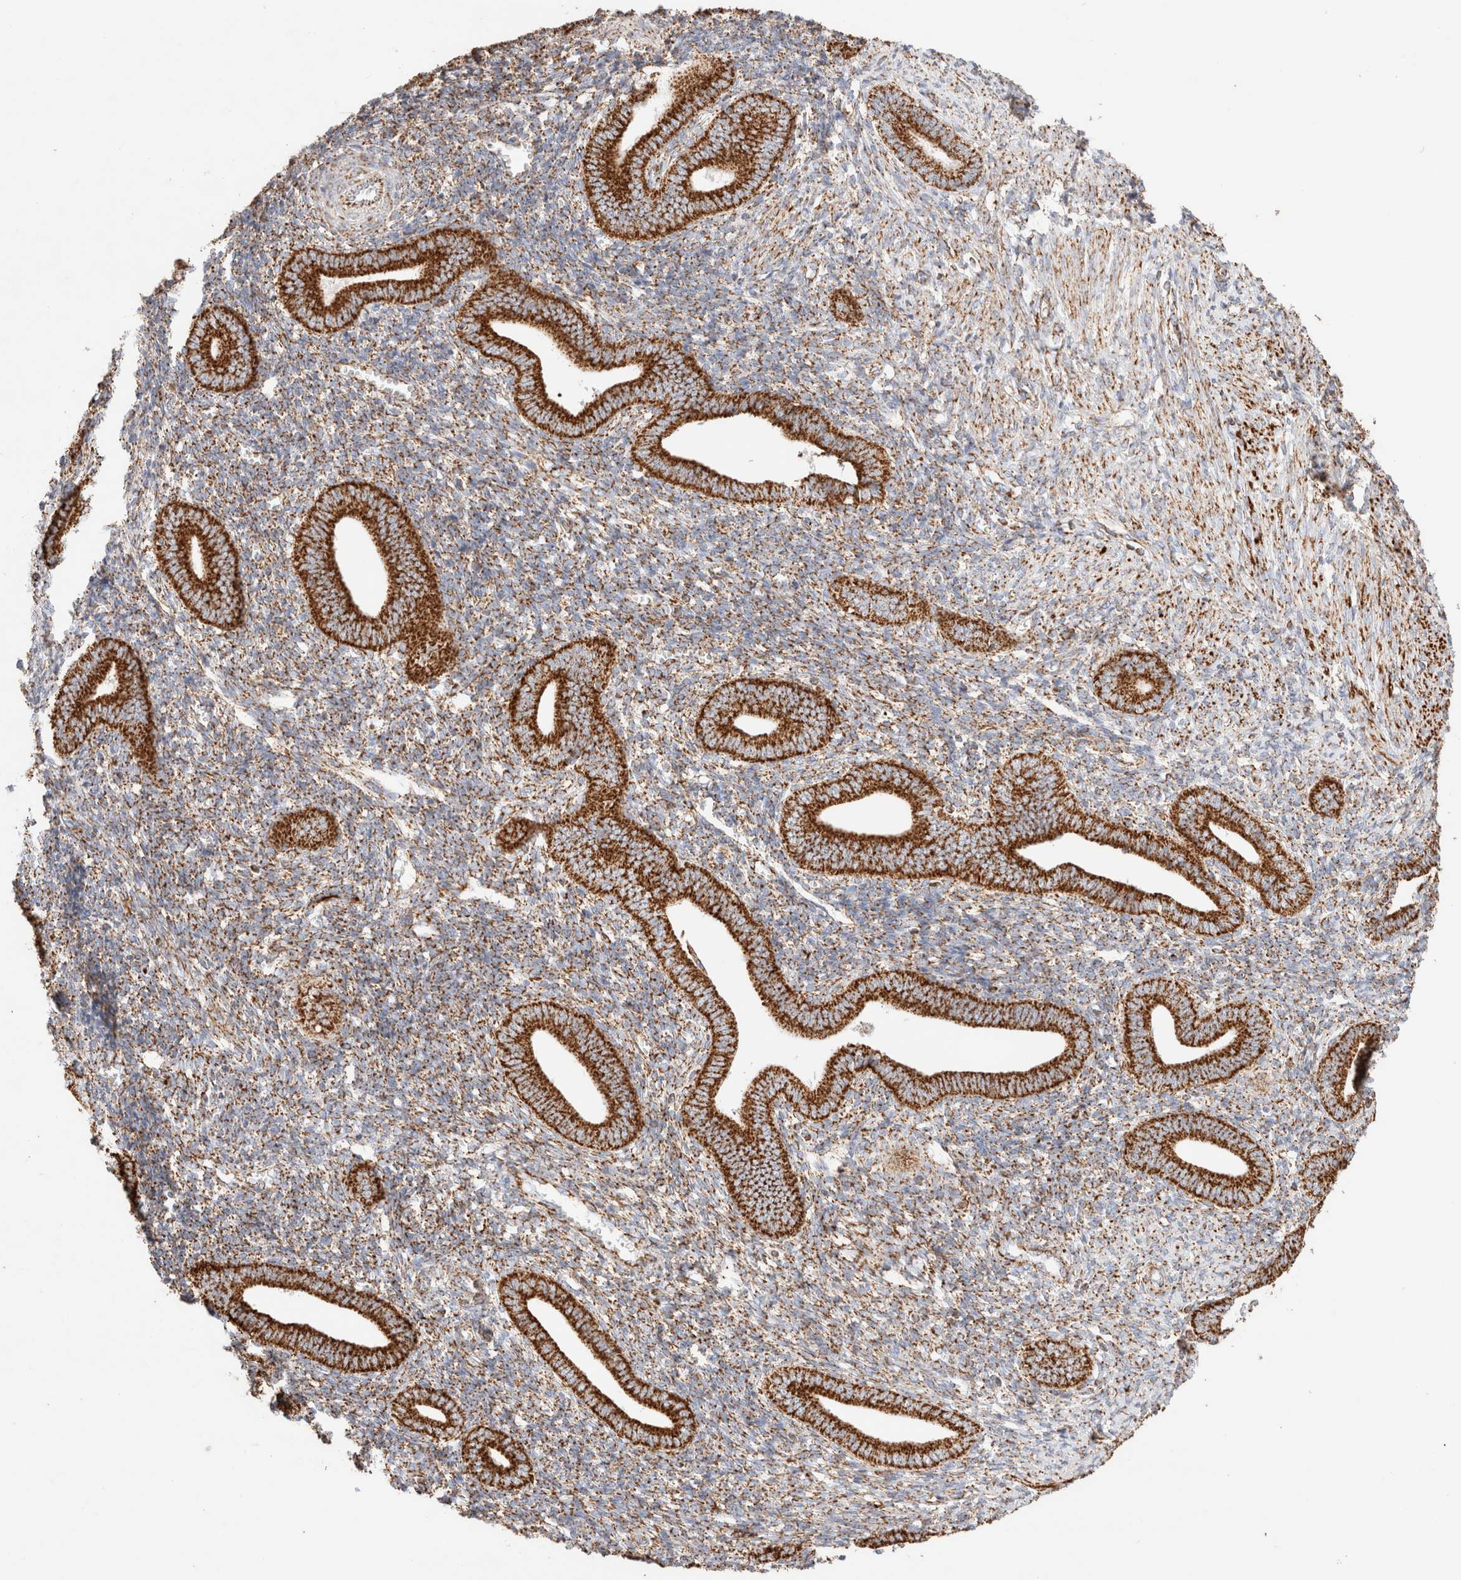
{"staining": {"intensity": "weak", "quantity": ">75%", "location": "cytoplasmic/membranous"}, "tissue": "endometrium", "cell_type": "Cells in endometrial stroma", "image_type": "normal", "snomed": [{"axis": "morphology", "description": "Normal tissue, NOS"}, {"axis": "topography", "description": "Uterus"}, {"axis": "topography", "description": "Endometrium"}], "caption": "Immunohistochemical staining of unremarkable human endometrium exhibits weak cytoplasmic/membranous protein staining in approximately >75% of cells in endometrial stroma.", "gene": "PHB2", "patient": {"sex": "female", "age": 33}}